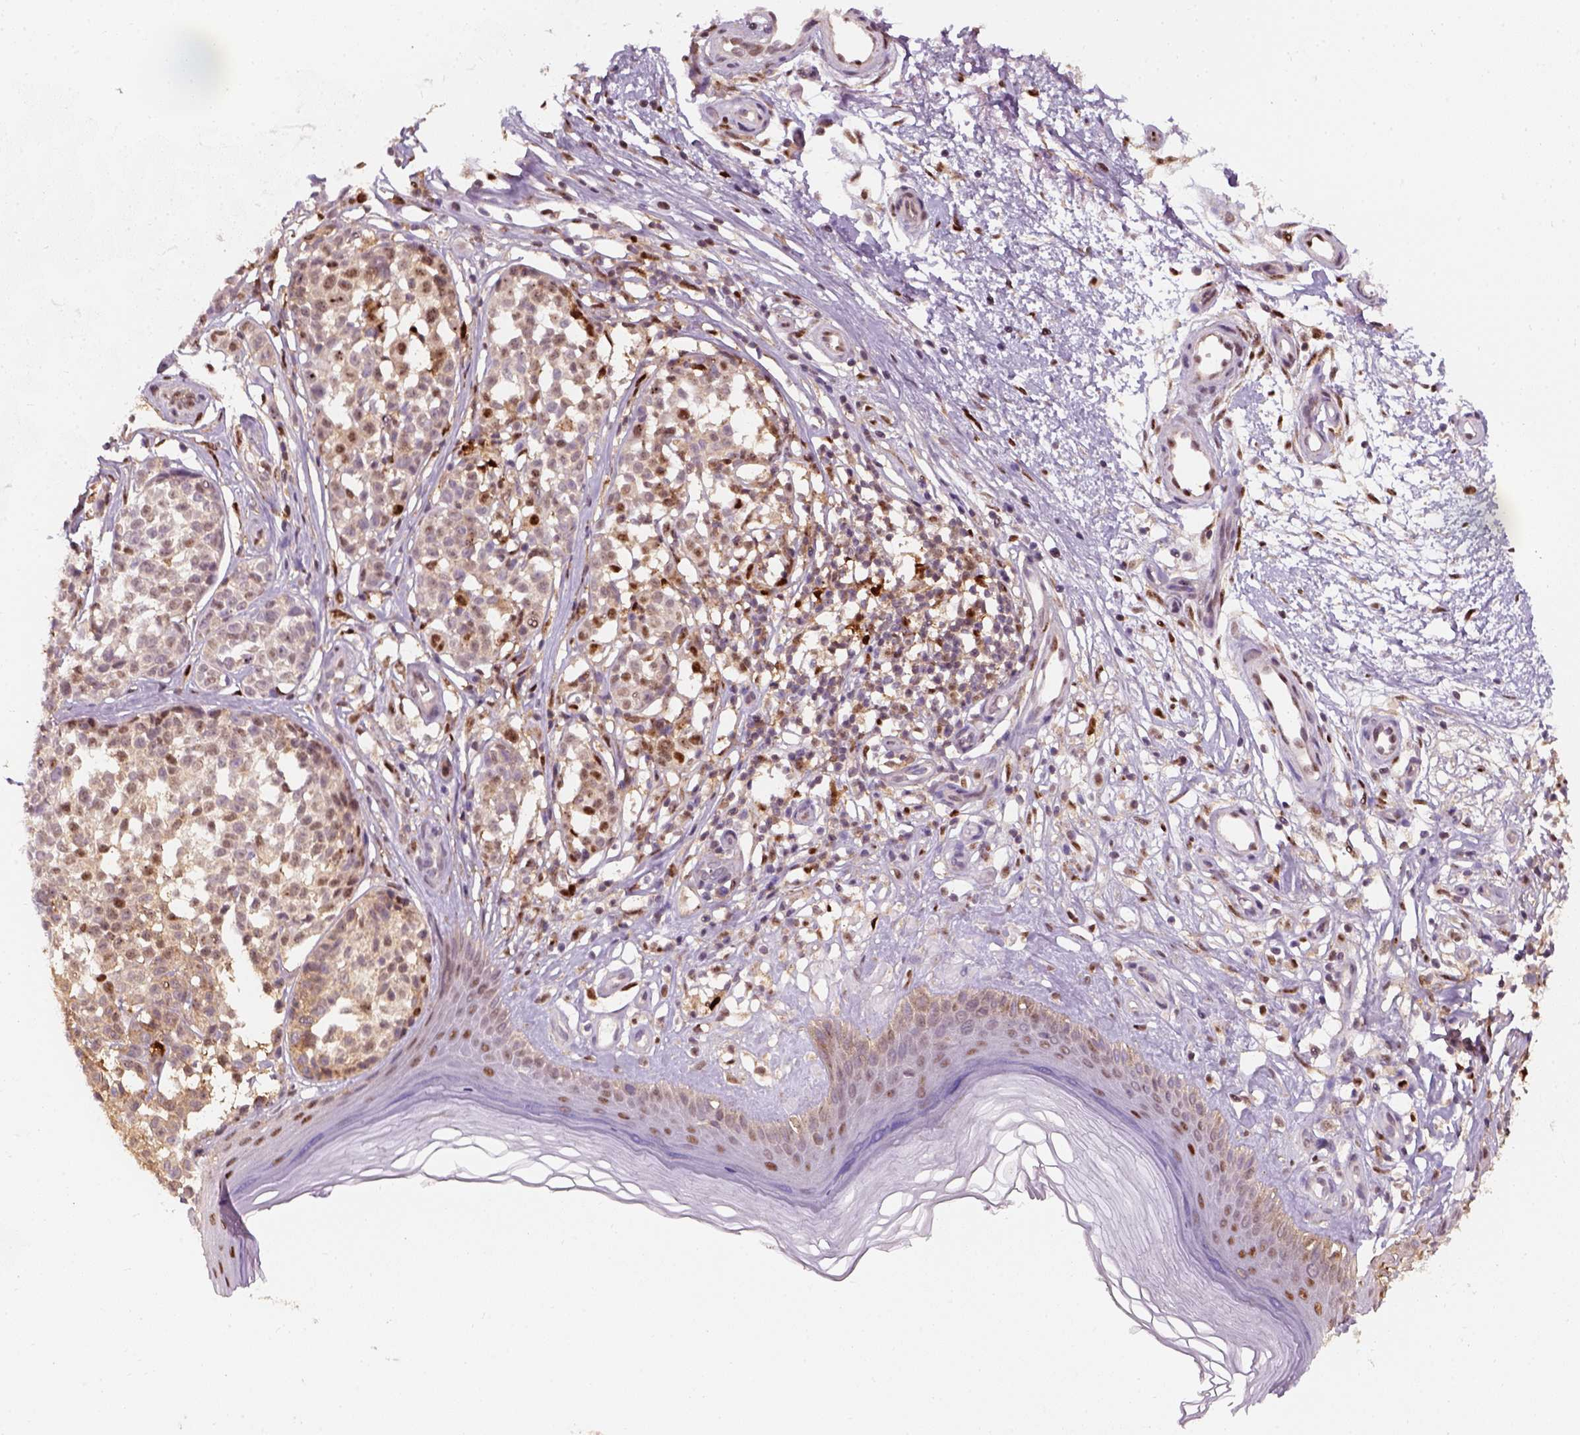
{"staining": {"intensity": "moderate", "quantity": "<25%", "location": "cytoplasmic/membranous,nuclear"}, "tissue": "melanoma", "cell_type": "Tumor cells", "image_type": "cancer", "snomed": [{"axis": "morphology", "description": "Malignant melanoma, NOS"}, {"axis": "topography", "description": "Skin"}], "caption": "A high-resolution micrograph shows immunohistochemistry staining of melanoma, which demonstrates moderate cytoplasmic/membranous and nuclear expression in approximately <25% of tumor cells. (DAB (3,3'-diaminobenzidine) IHC, brown staining for protein, blue staining for nuclei).", "gene": "SQSTM1", "patient": {"sex": "female", "age": 90}}